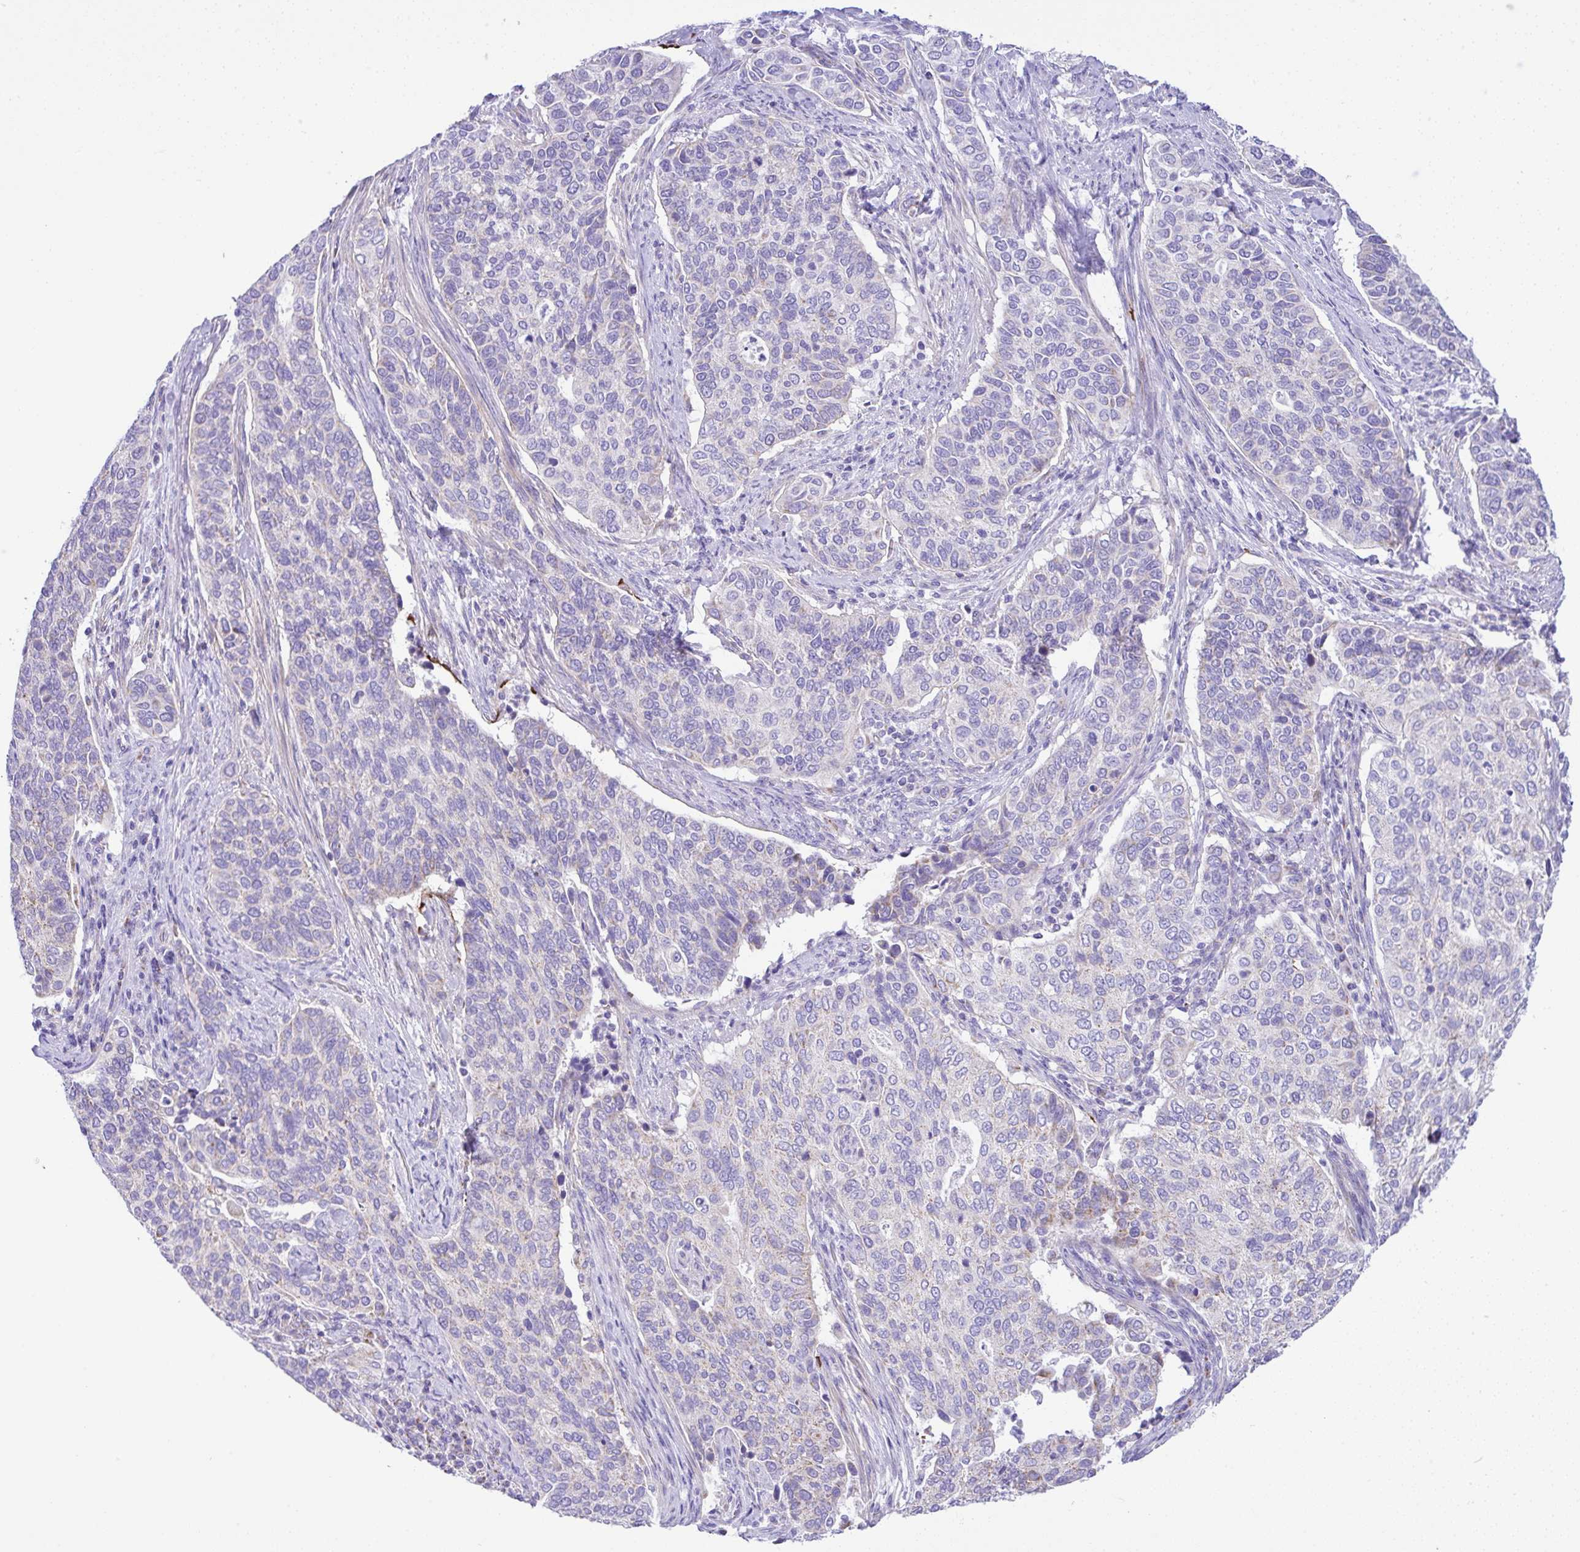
{"staining": {"intensity": "negative", "quantity": "none", "location": "none"}, "tissue": "cervical cancer", "cell_type": "Tumor cells", "image_type": "cancer", "snomed": [{"axis": "morphology", "description": "Squamous cell carcinoma, NOS"}, {"axis": "topography", "description": "Cervix"}], "caption": "There is no significant expression in tumor cells of cervical cancer (squamous cell carcinoma).", "gene": "SLC13A1", "patient": {"sex": "female", "age": 38}}